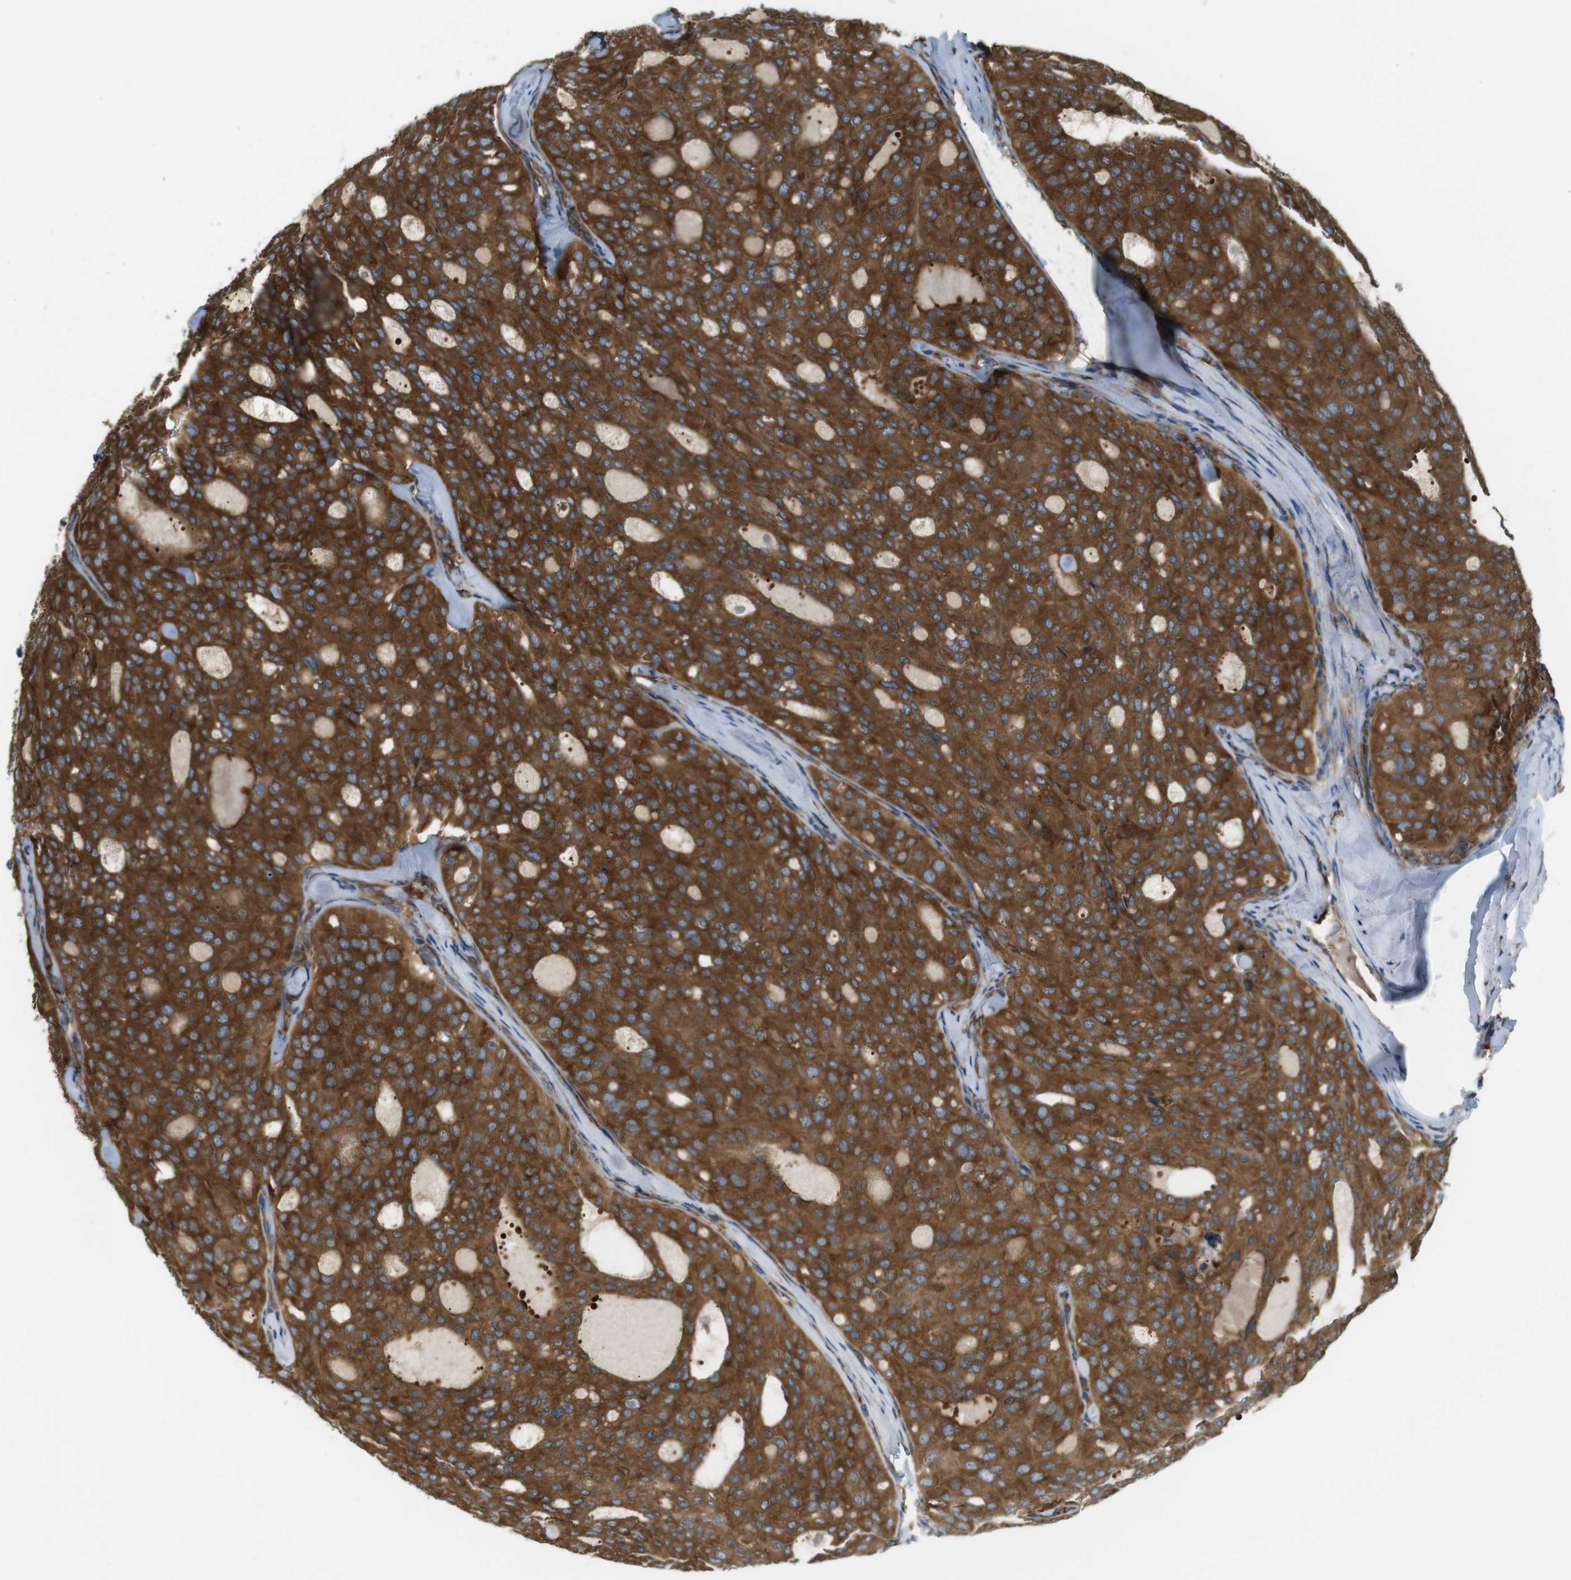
{"staining": {"intensity": "moderate", "quantity": ">75%", "location": "cytoplasmic/membranous"}, "tissue": "thyroid cancer", "cell_type": "Tumor cells", "image_type": "cancer", "snomed": [{"axis": "morphology", "description": "Follicular adenoma carcinoma, NOS"}, {"axis": "topography", "description": "Thyroid gland"}], "caption": "An image of thyroid cancer stained for a protein displays moderate cytoplasmic/membranous brown staining in tumor cells.", "gene": "TSC1", "patient": {"sex": "male", "age": 75}}